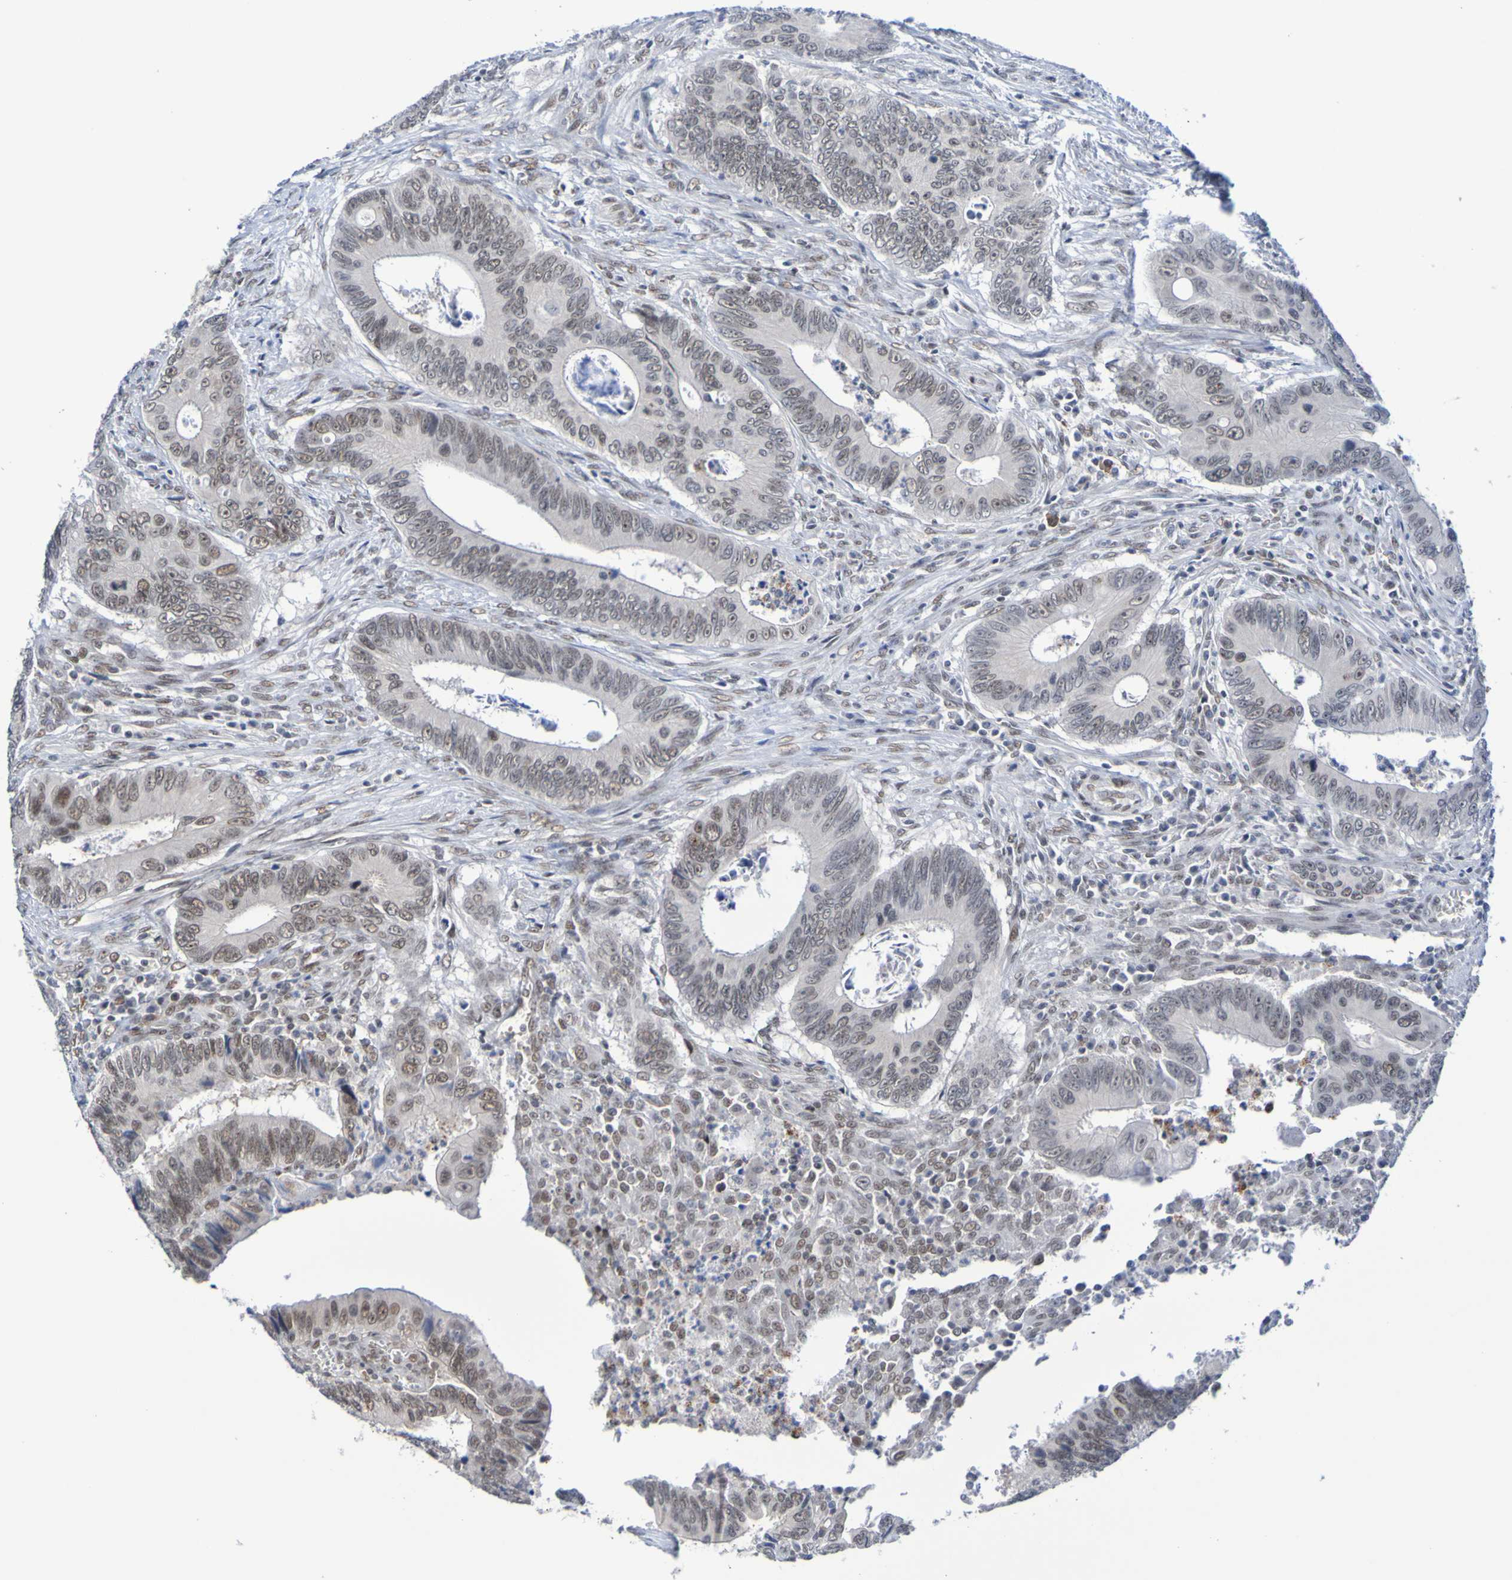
{"staining": {"intensity": "moderate", "quantity": "25%-75%", "location": "nuclear"}, "tissue": "colorectal cancer", "cell_type": "Tumor cells", "image_type": "cancer", "snomed": [{"axis": "morphology", "description": "Inflammation, NOS"}, {"axis": "morphology", "description": "Adenocarcinoma, NOS"}, {"axis": "topography", "description": "Colon"}], "caption": "Tumor cells display medium levels of moderate nuclear expression in about 25%-75% of cells in human colorectal cancer.", "gene": "PCGF1", "patient": {"sex": "male", "age": 72}}